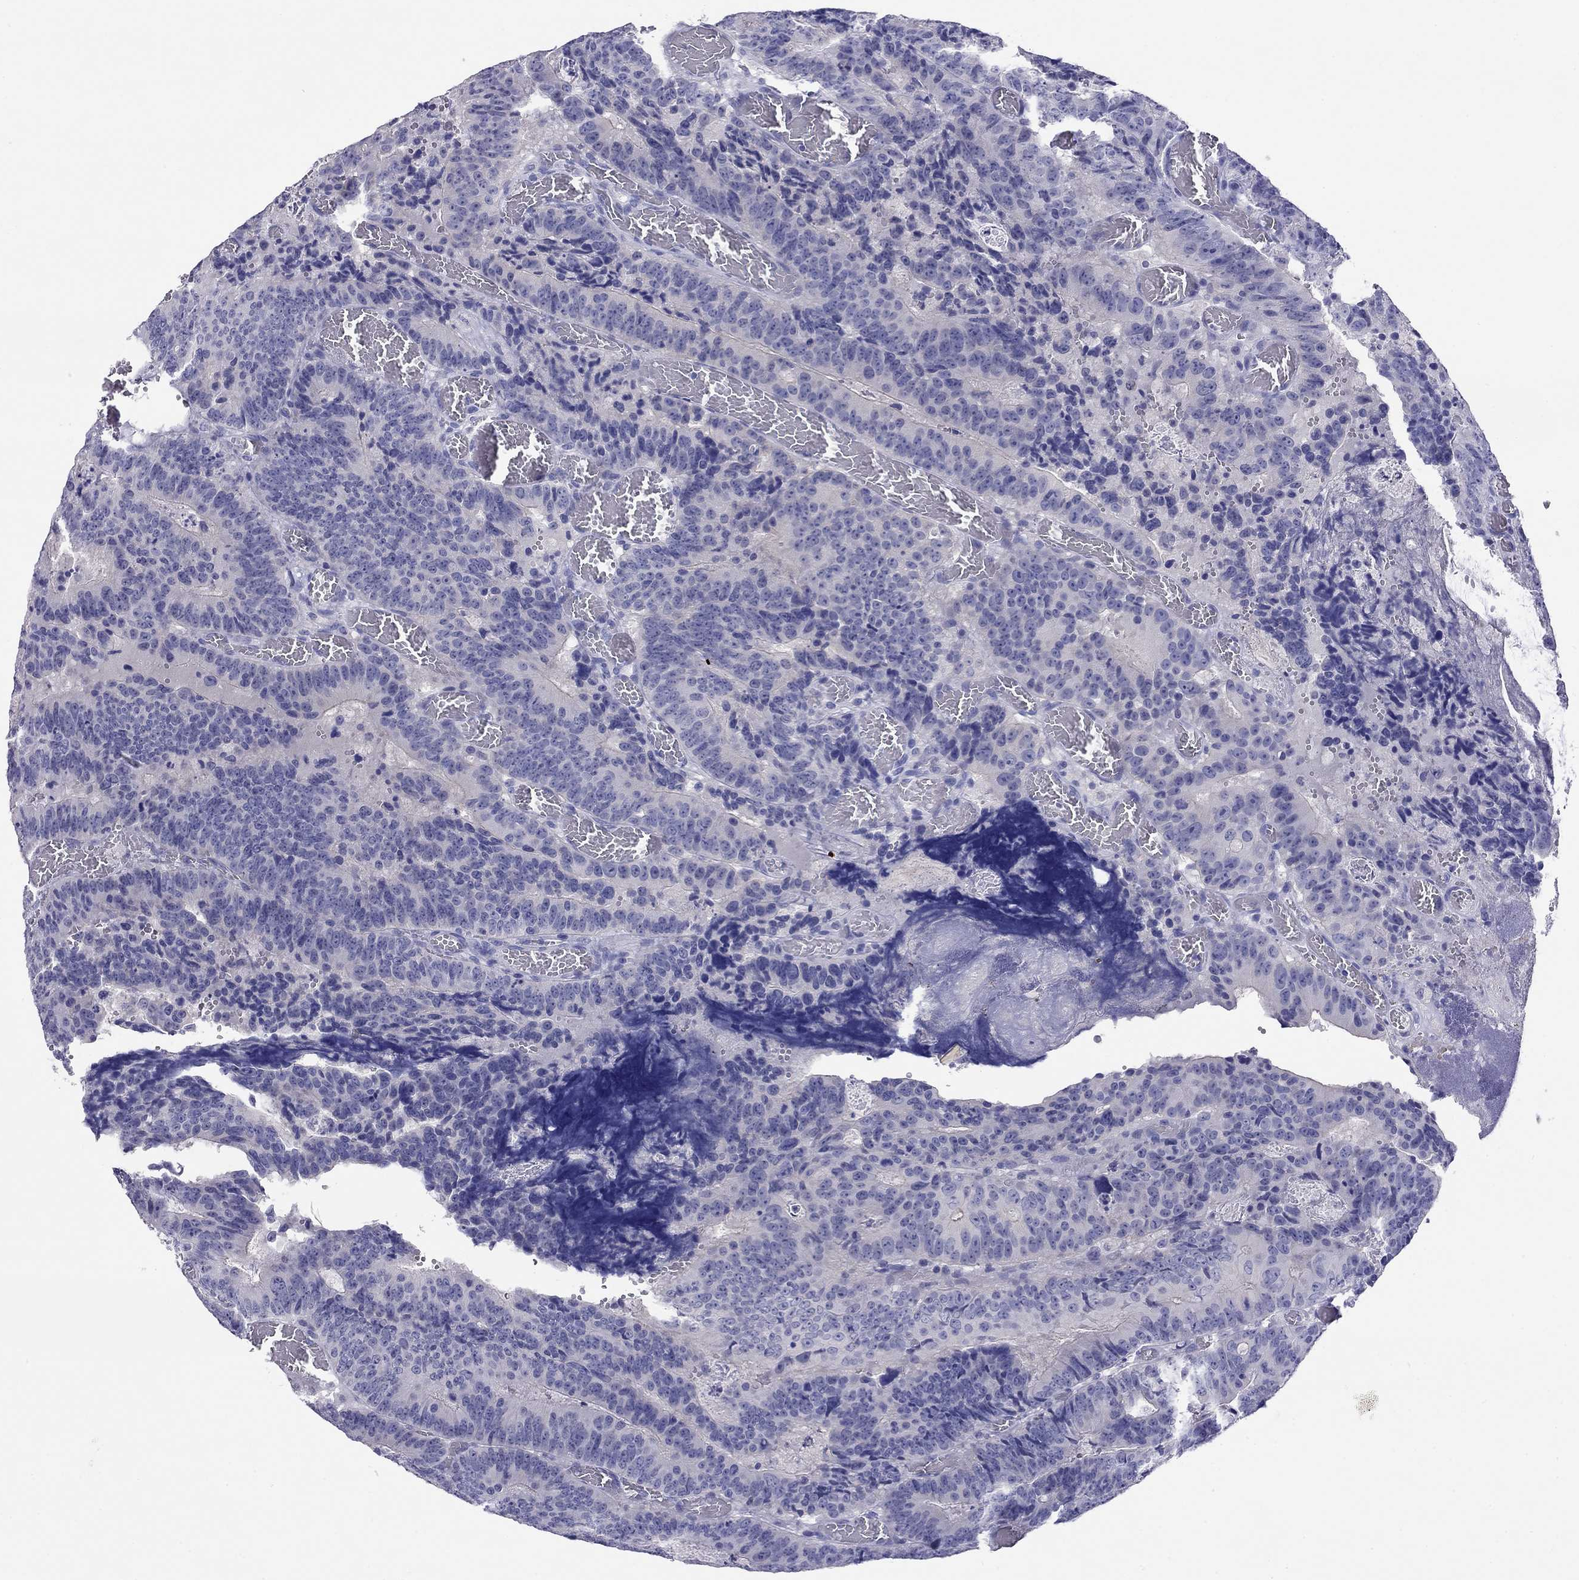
{"staining": {"intensity": "negative", "quantity": "none", "location": "none"}, "tissue": "colorectal cancer", "cell_type": "Tumor cells", "image_type": "cancer", "snomed": [{"axis": "morphology", "description": "Adenocarcinoma, NOS"}, {"axis": "topography", "description": "Colon"}], "caption": "There is no significant staining in tumor cells of adenocarcinoma (colorectal).", "gene": "CAPNS2", "patient": {"sex": "female", "age": 82}}